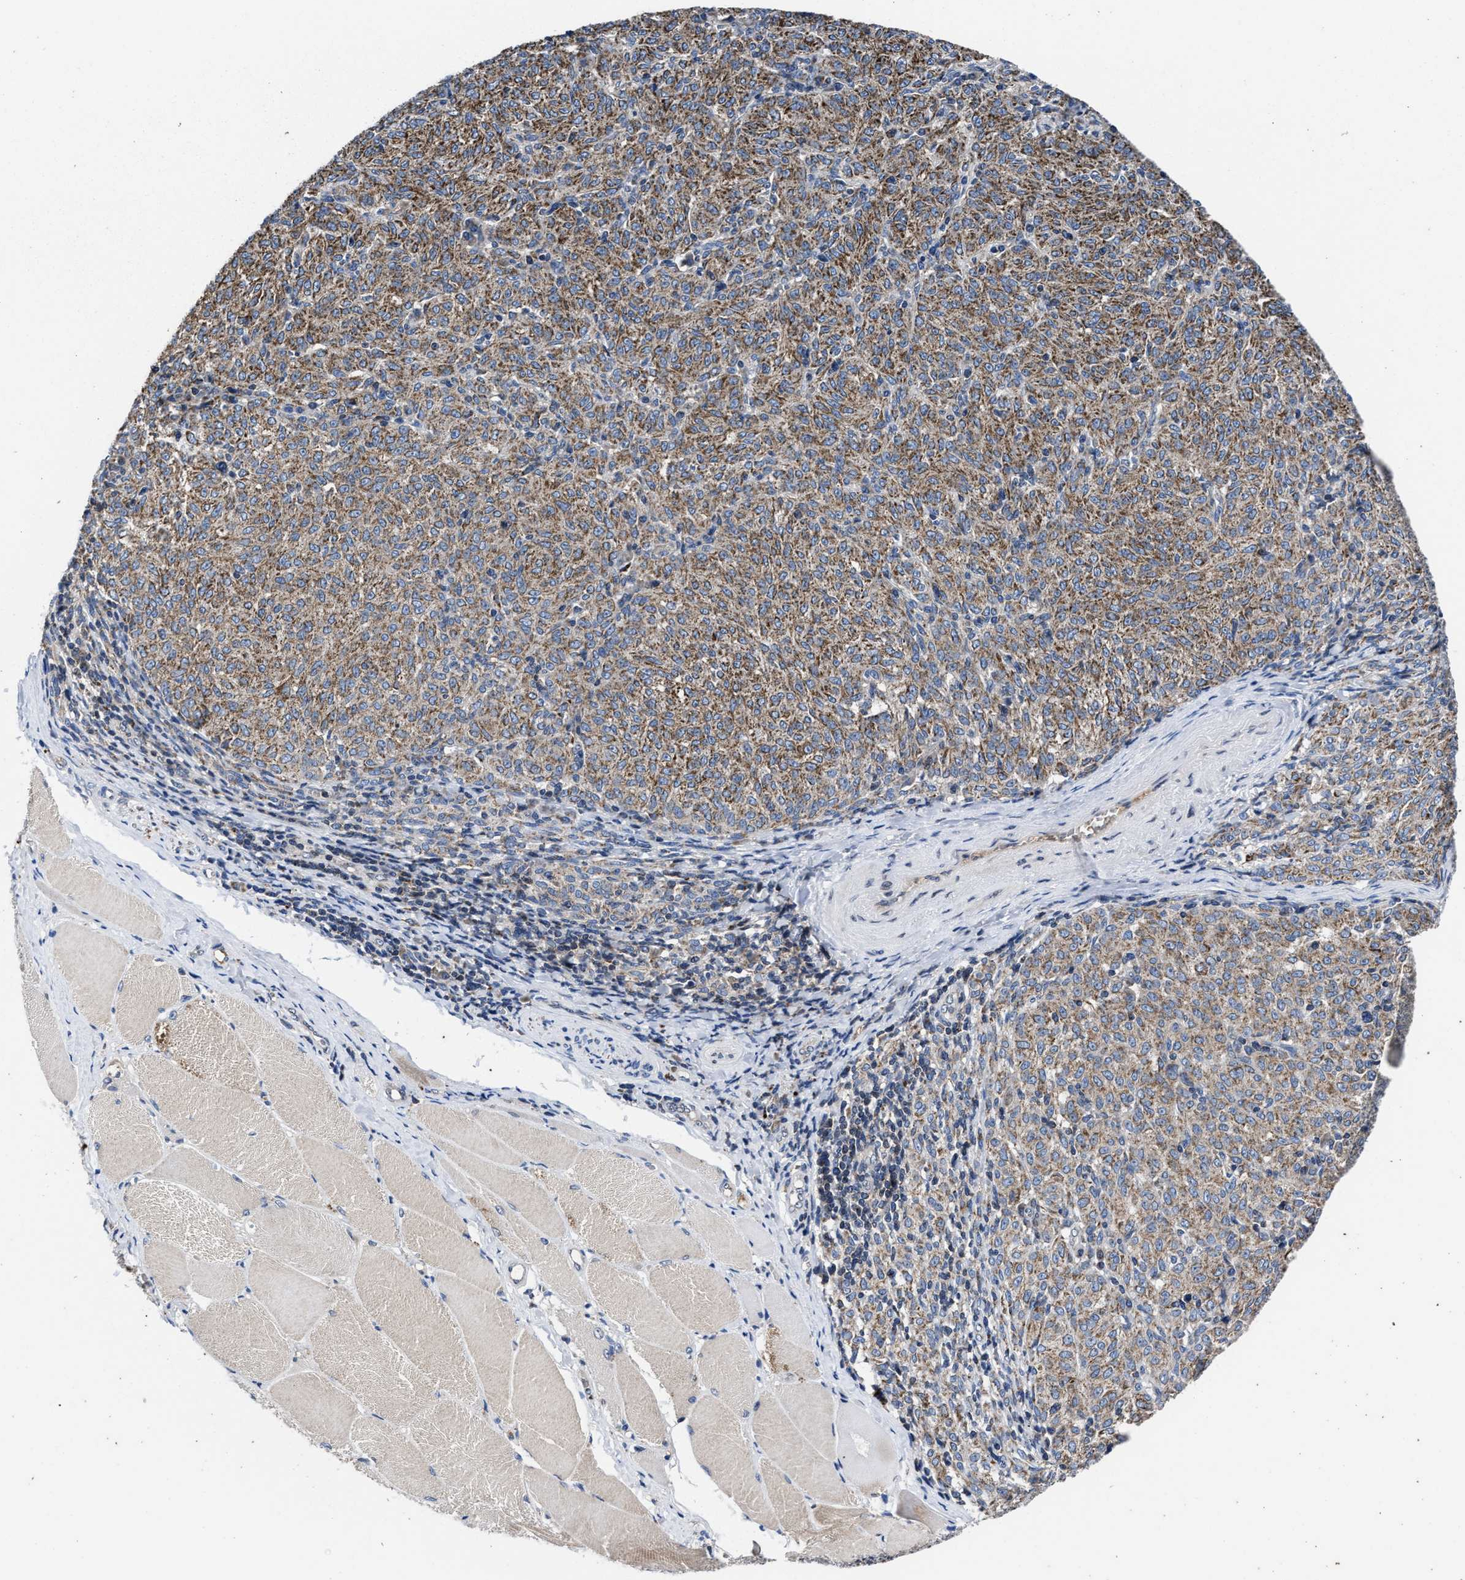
{"staining": {"intensity": "moderate", "quantity": ">75%", "location": "cytoplasmic/membranous"}, "tissue": "melanoma", "cell_type": "Tumor cells", "image_type": "cancer", "snomed": [{"axis": "morphology", "description": "Malignant melanoma, NOS"}, {"axis": "topography", "description": "Skin"}], "caption": "A histopathology image showing moderate cytoplasmic/membranous expression in about >75% of tumor cells in melanoma, as visualized by brown immunohistochemical staining.", "gene": "CACNA1D", "patient": {"sex": "female", "age": 72}}